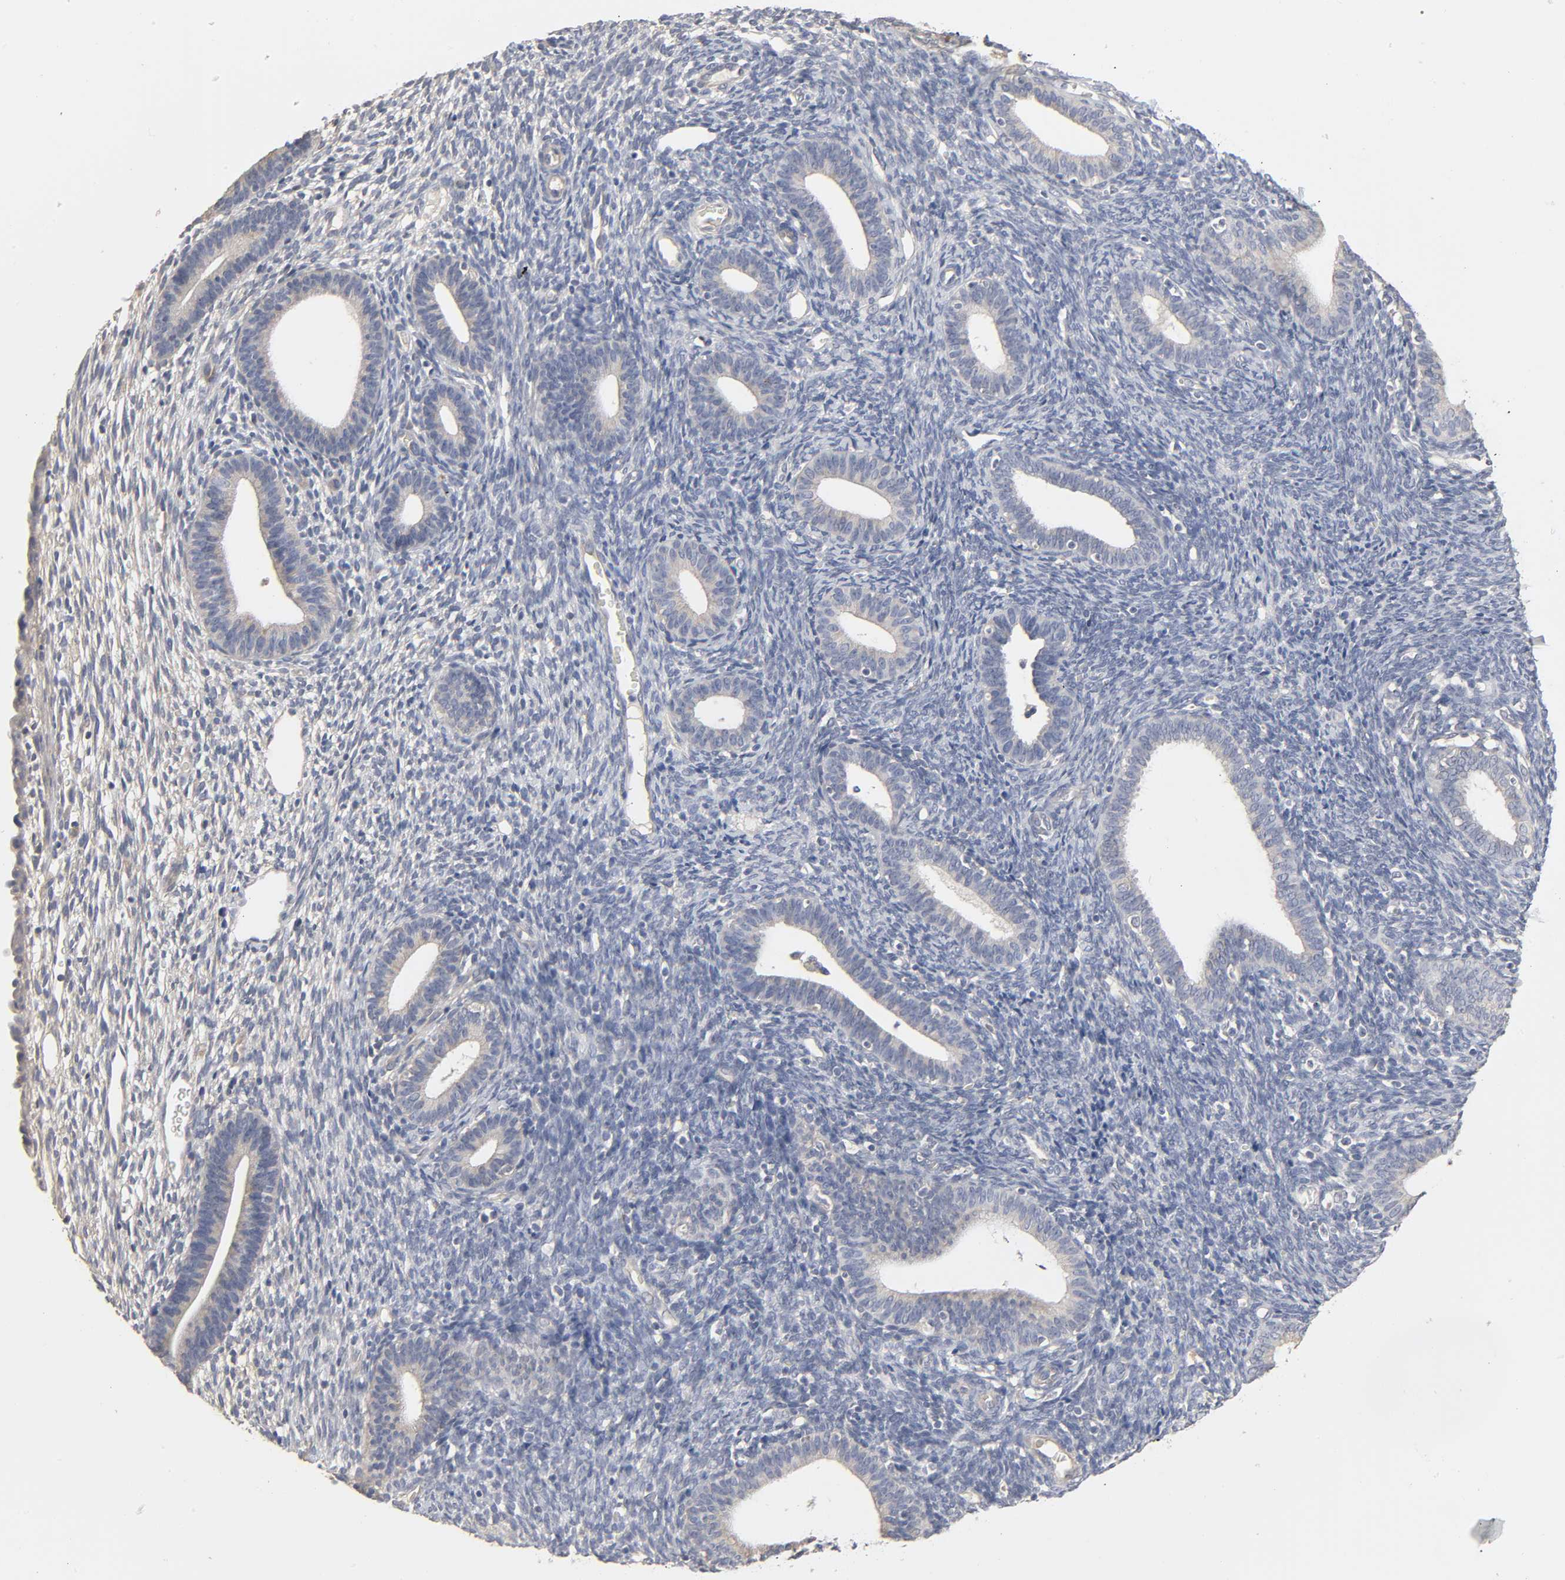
{"staining": {"intensity": "negative", "quantity": "none", "location": "none"}, "tissue": "endometrium", "cell_type": "Cells in endometrial stroma", "image_type": "normal", "snomed": [{"axis": "morphology", "description": "Normal tissue, NOS"}, {"axis": "topography", "description": "Endometrium"}], "caption": "Cells in endometrial stroma are negative for protein expression in unremarkable human endometrium. The staining was performed using DAB to visualize the protein expression in brown, while the nuclei were stained in blue with hematoxylin (Magnification: 20x).", "gene": "SLC10A2", "patient": {"sex": "female", "age": 57}}